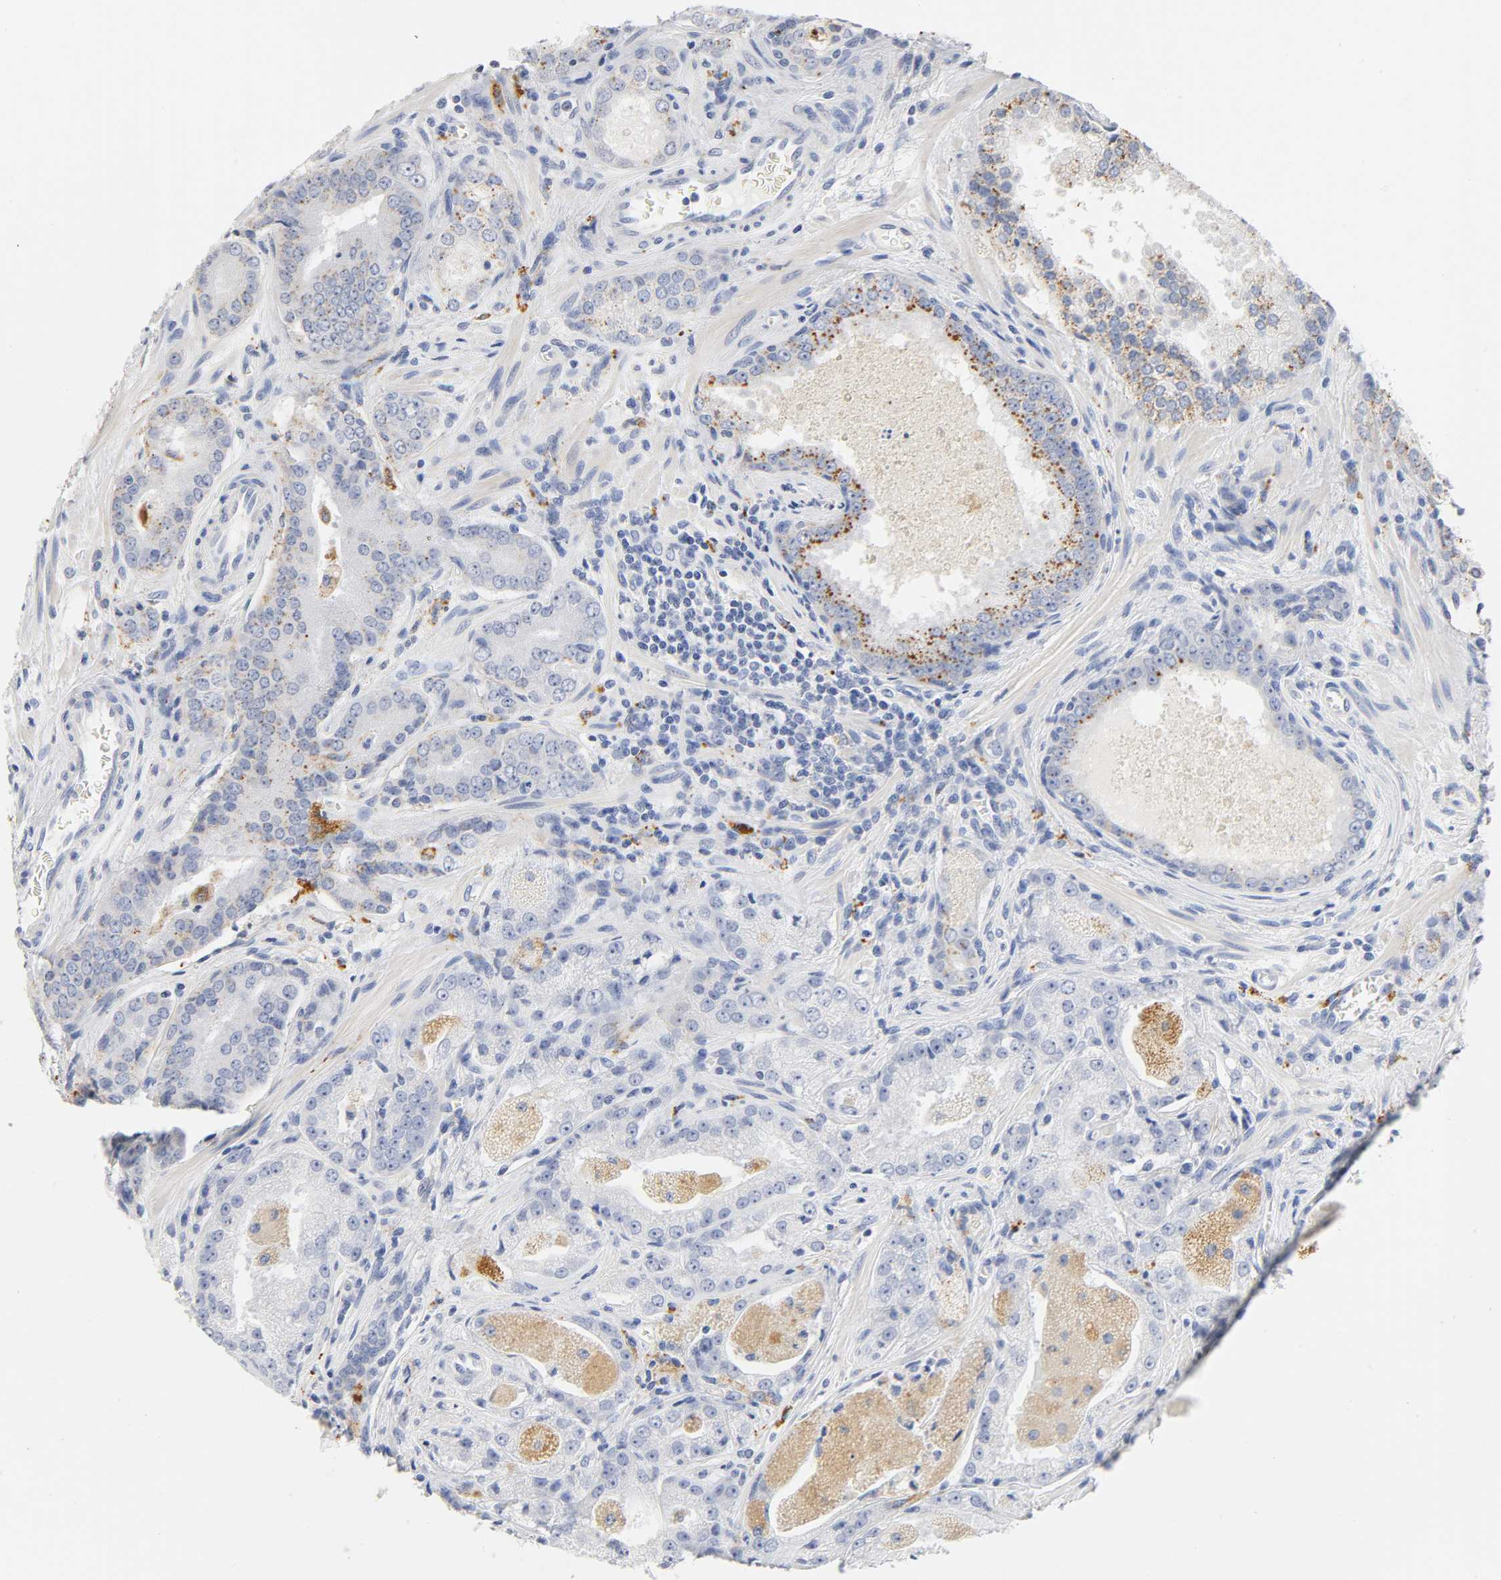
{"staining": {"intensity": "moderate", "quantity": "25%-75%", "location": "cytoplasmic/membranous"}, "tissue": "prostate cancer", "cell_type": "Tumor cells", "image_type": "cancer", "snomed": [{"axis": "morphology", "description": "Adenocarcinoma, Low grade"}, {"axis": "topography", "description": "Prostate"}], "caption": "IHC of prostate cancer shows medium levels of moderate cytoplasmic/membranous staining in about 25%-75% of tumor cells. The staining was performed using DAB (3,3'-diaminobenzidine) to visualize the protein expression in brown, while the nuclei were stained in blue with hematoxylin (Magnification: 20x).", "gene": "PLP1", "patient": {"sex": "male", "age": 60}}